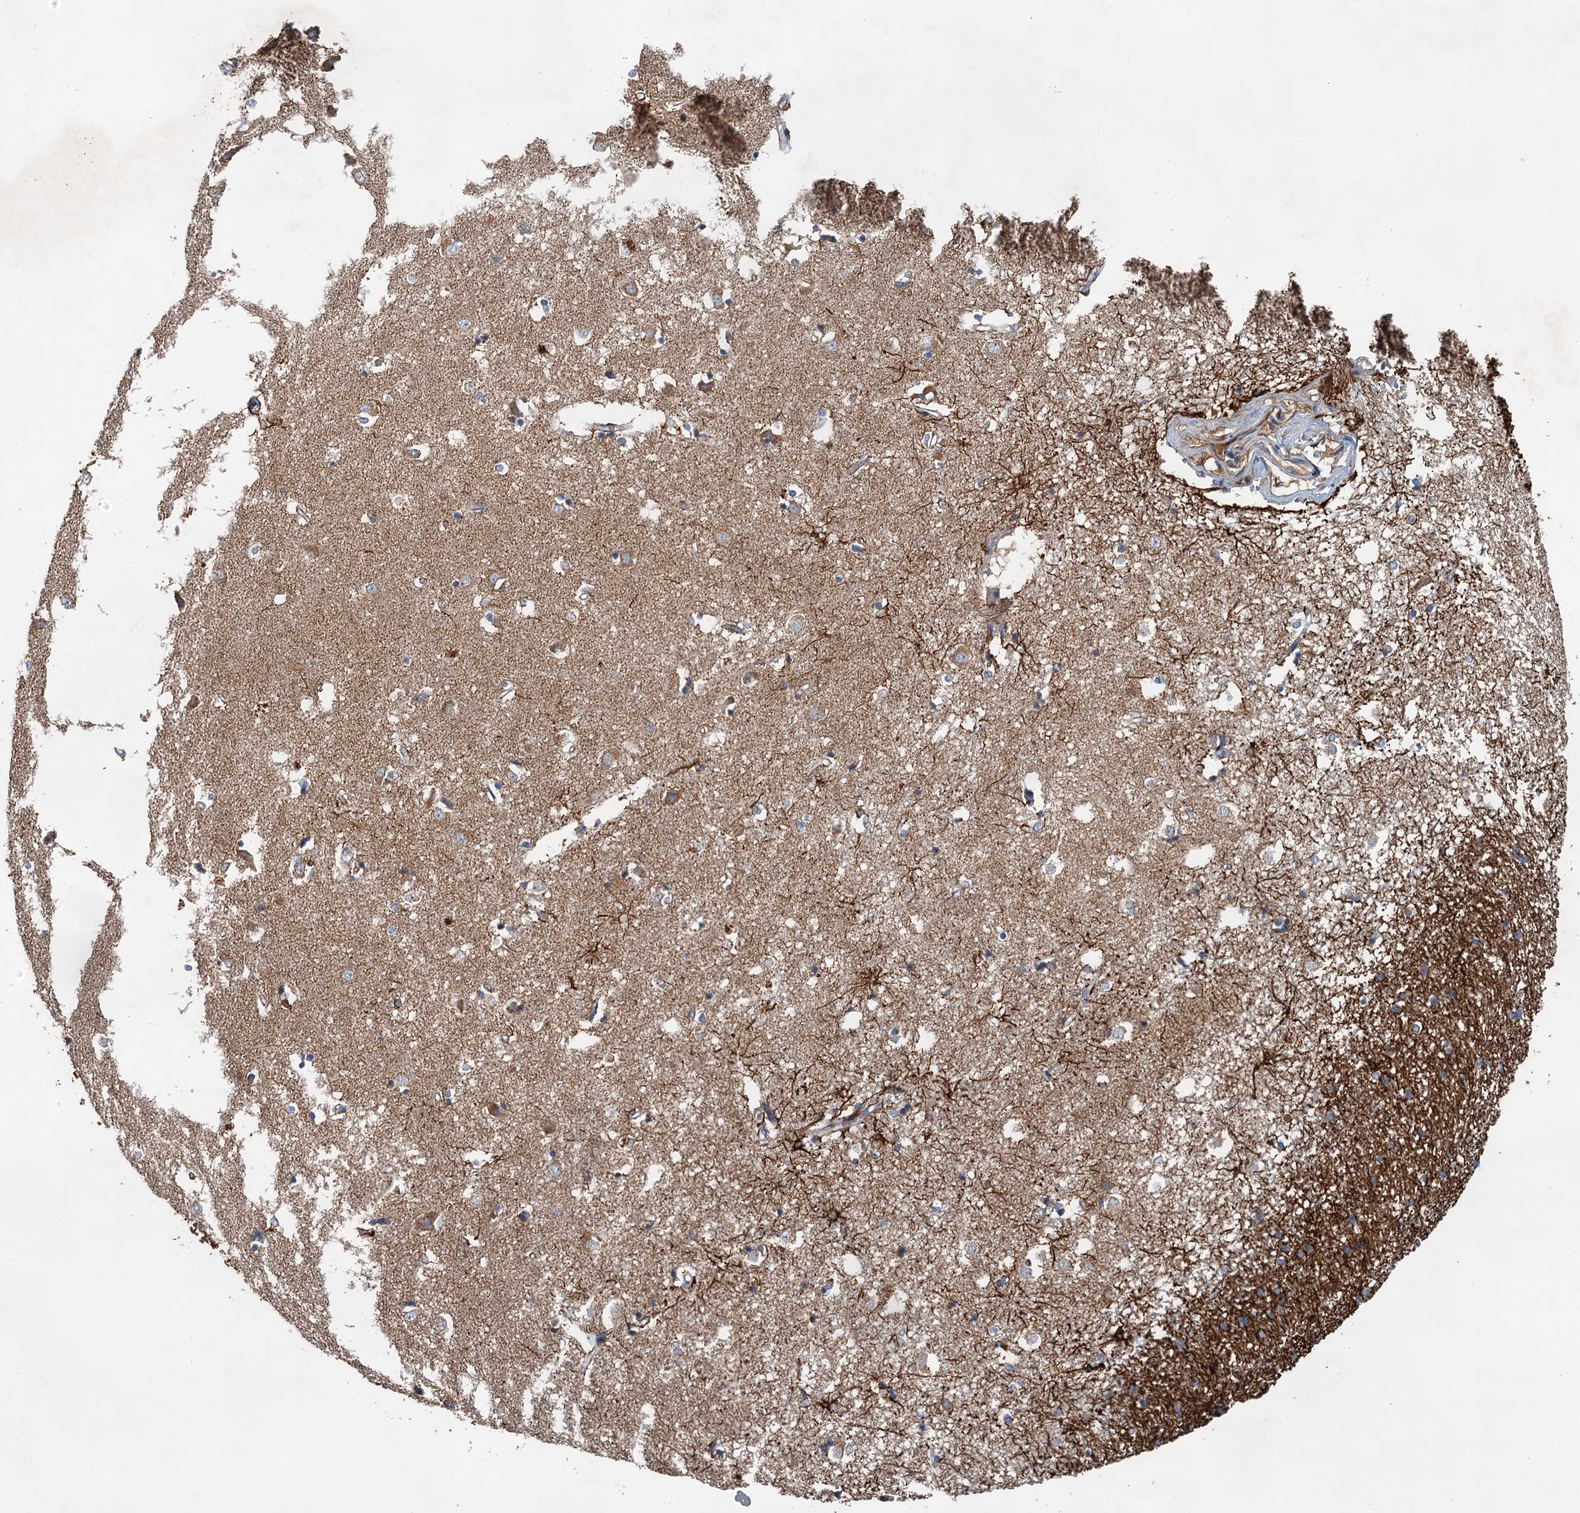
{"staining": {"intensity": "moderate", "quantity": "<25%", "location": "cytoplasmic/membranous"}, "tissue": "caudate", "cell_type": "Glial cells", "image_type": "normal", "snomed": [{"axis": "morphology", "description": "Normal tissue, NOS"}, {"axis": "topography", "description": "Lateral ventricle wall"}], "caption": "Protein staining demonstrates moderate cytoplasmic/membranous expression in approximately <25% of glial cells in unremarkable caudate. The staining was performed using DAB (3,3'-diaminobenzidine) to visualize the protein expression in brown, while the nuclei were stained in blue with hematoxylin (Magnification: 20x).", "gene": "HAUS2", "patient": {"sex": "male", "age": 45}}